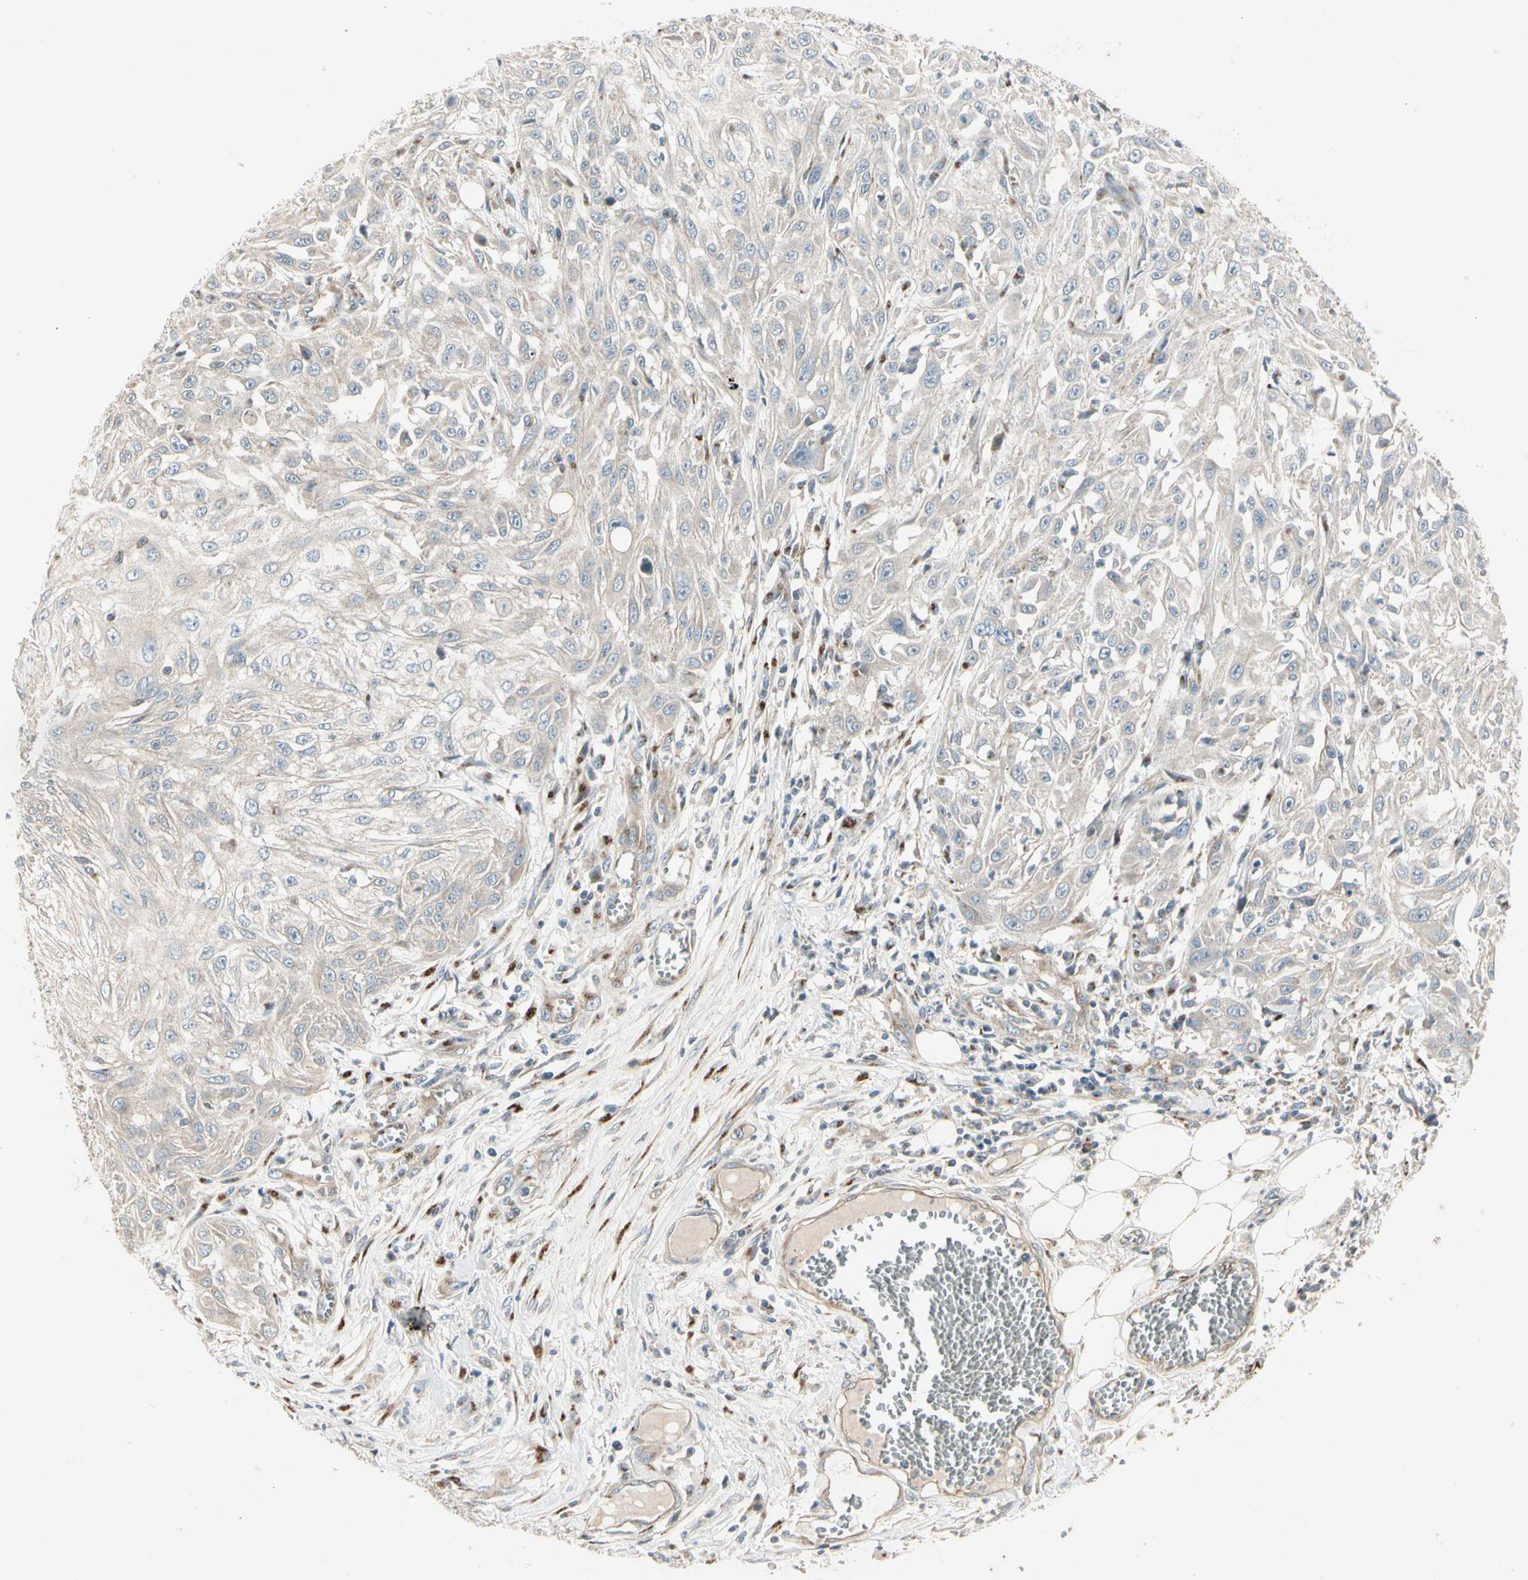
{"staining": {"intensity": "weak", "quantity": ">75%", "location": "cytoplasmic/membranous"}, "tissue": "skin cancer", "cell_type": "Tumor cells", "image_type": "cancer", "snomed": [{"axis": "morphology", "description": "Squamous cell carcinoma, NOS"}, {"axis": "morphology", "description": "Squamous cell carcinoma, metastatic, NOS"}, {"axis": "topography", "description": "Skin"}, {"axis": "topography", "description": "Lymph node"}], "caption": "Metastatic squamous cell carcinoma (skin) stained with IHC displays weak cytoplasmic/membranous expression in approximately >75% of tumor cells.", "gene": "ABCA3", "patient": {"sex": "male", "age": 75}}